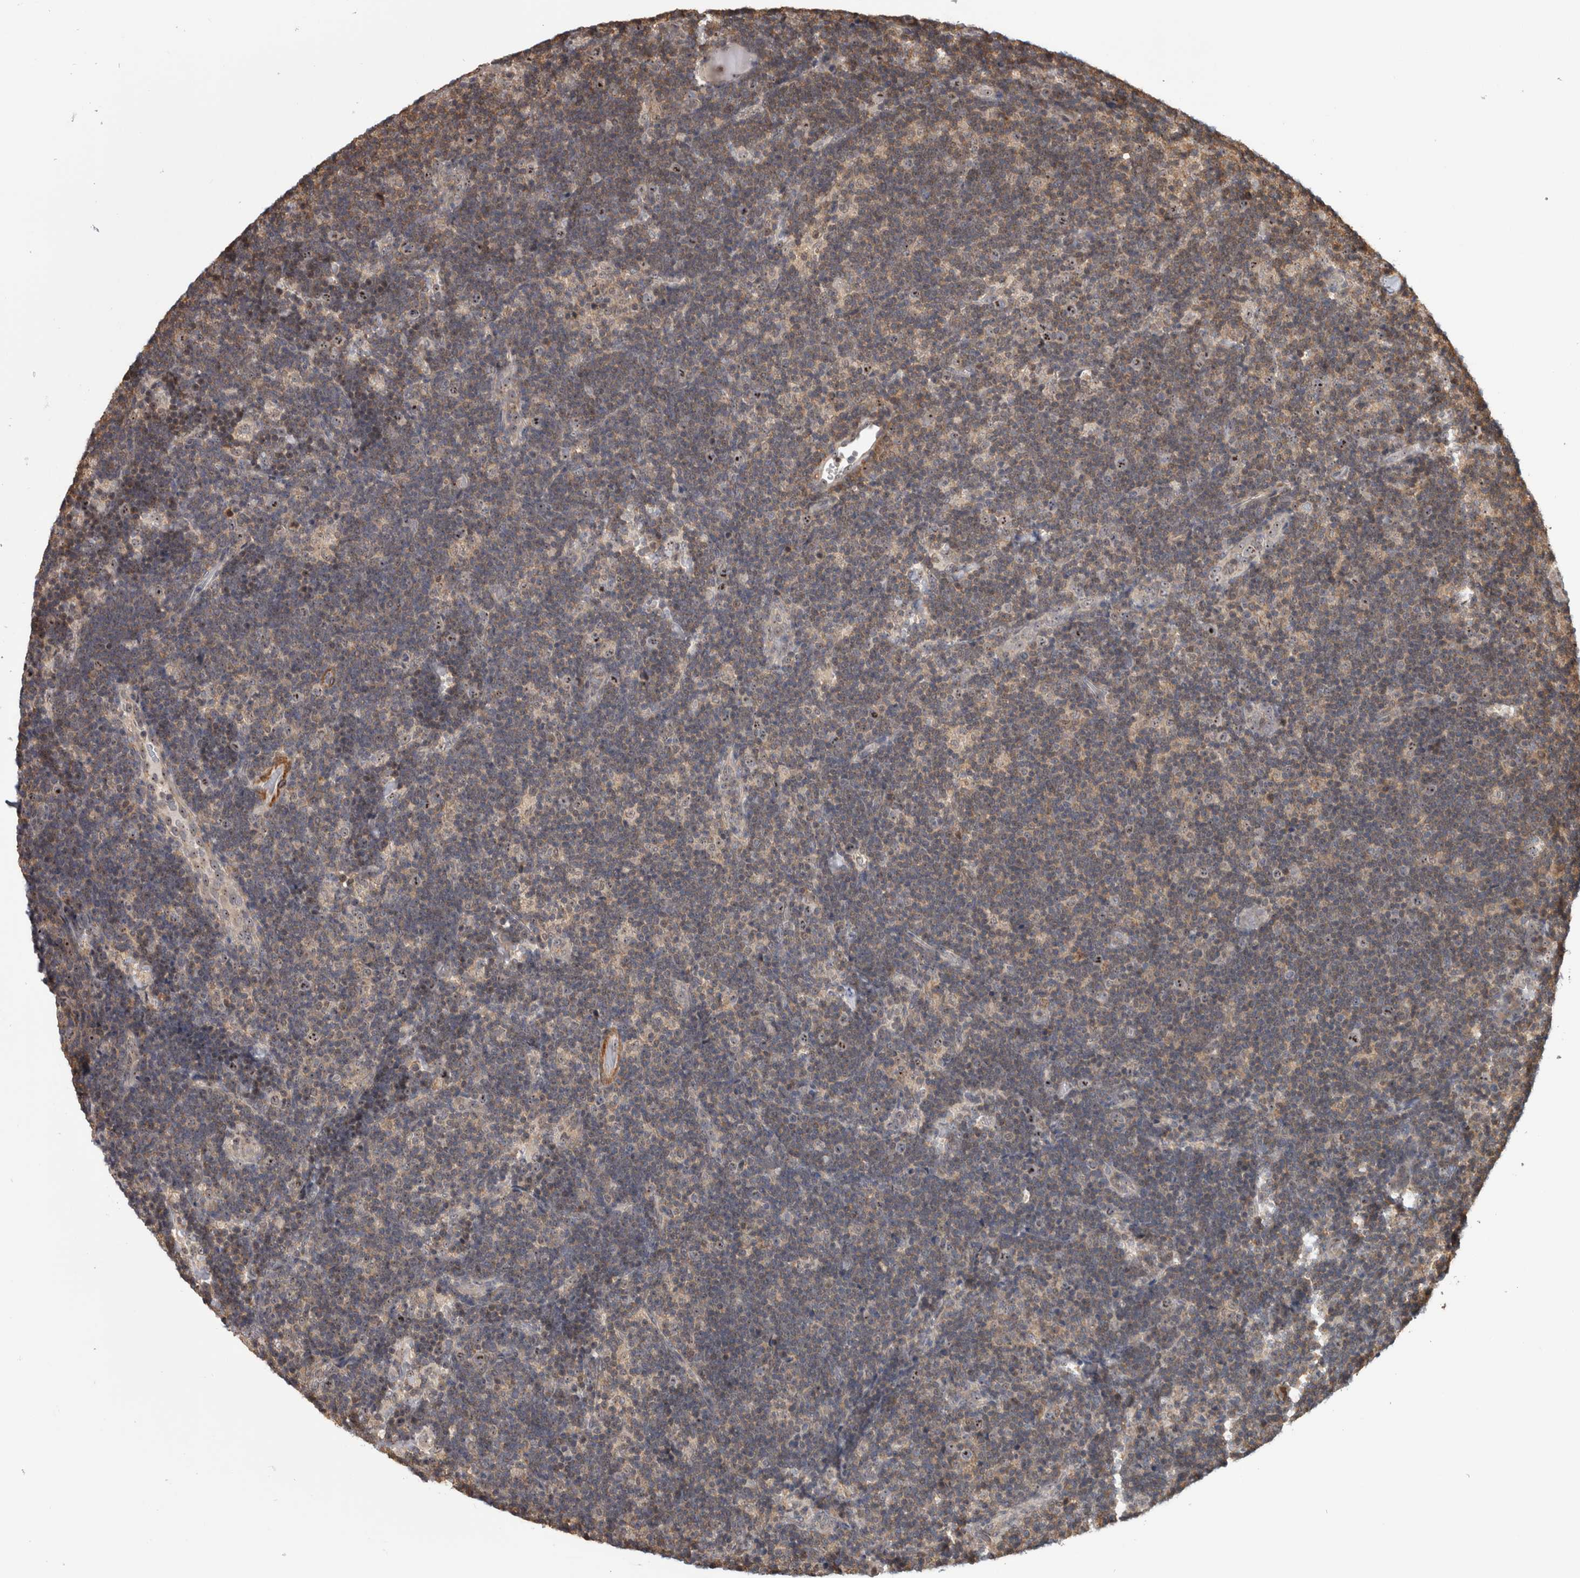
{"staining": {"intensity": "weak", "quantity": "25%-75%", "location": "nuclear"}, "tissue": "lymph node", "cell_type": "Germinal center cells", "image_type": "normal", "snomed": [{"axis": "morphology", "description": "Normal tissue, NOS"}, {"axis": "topography", "description": "Lymph node"}], "caption": "Immunohistochemical staining of normal lymph node exhibits low levels of weak nuclear positivity in approximately 25%-75% of germinal center cells. The protein of interest is stained brown, and the nuclei are stained in blue (DAB (3,3'-diaminobenzidine) IHC with brightfield microscopy, high magnification).", "gene": "TDRD7", "patient": {"sex": "female", "age": 22}}